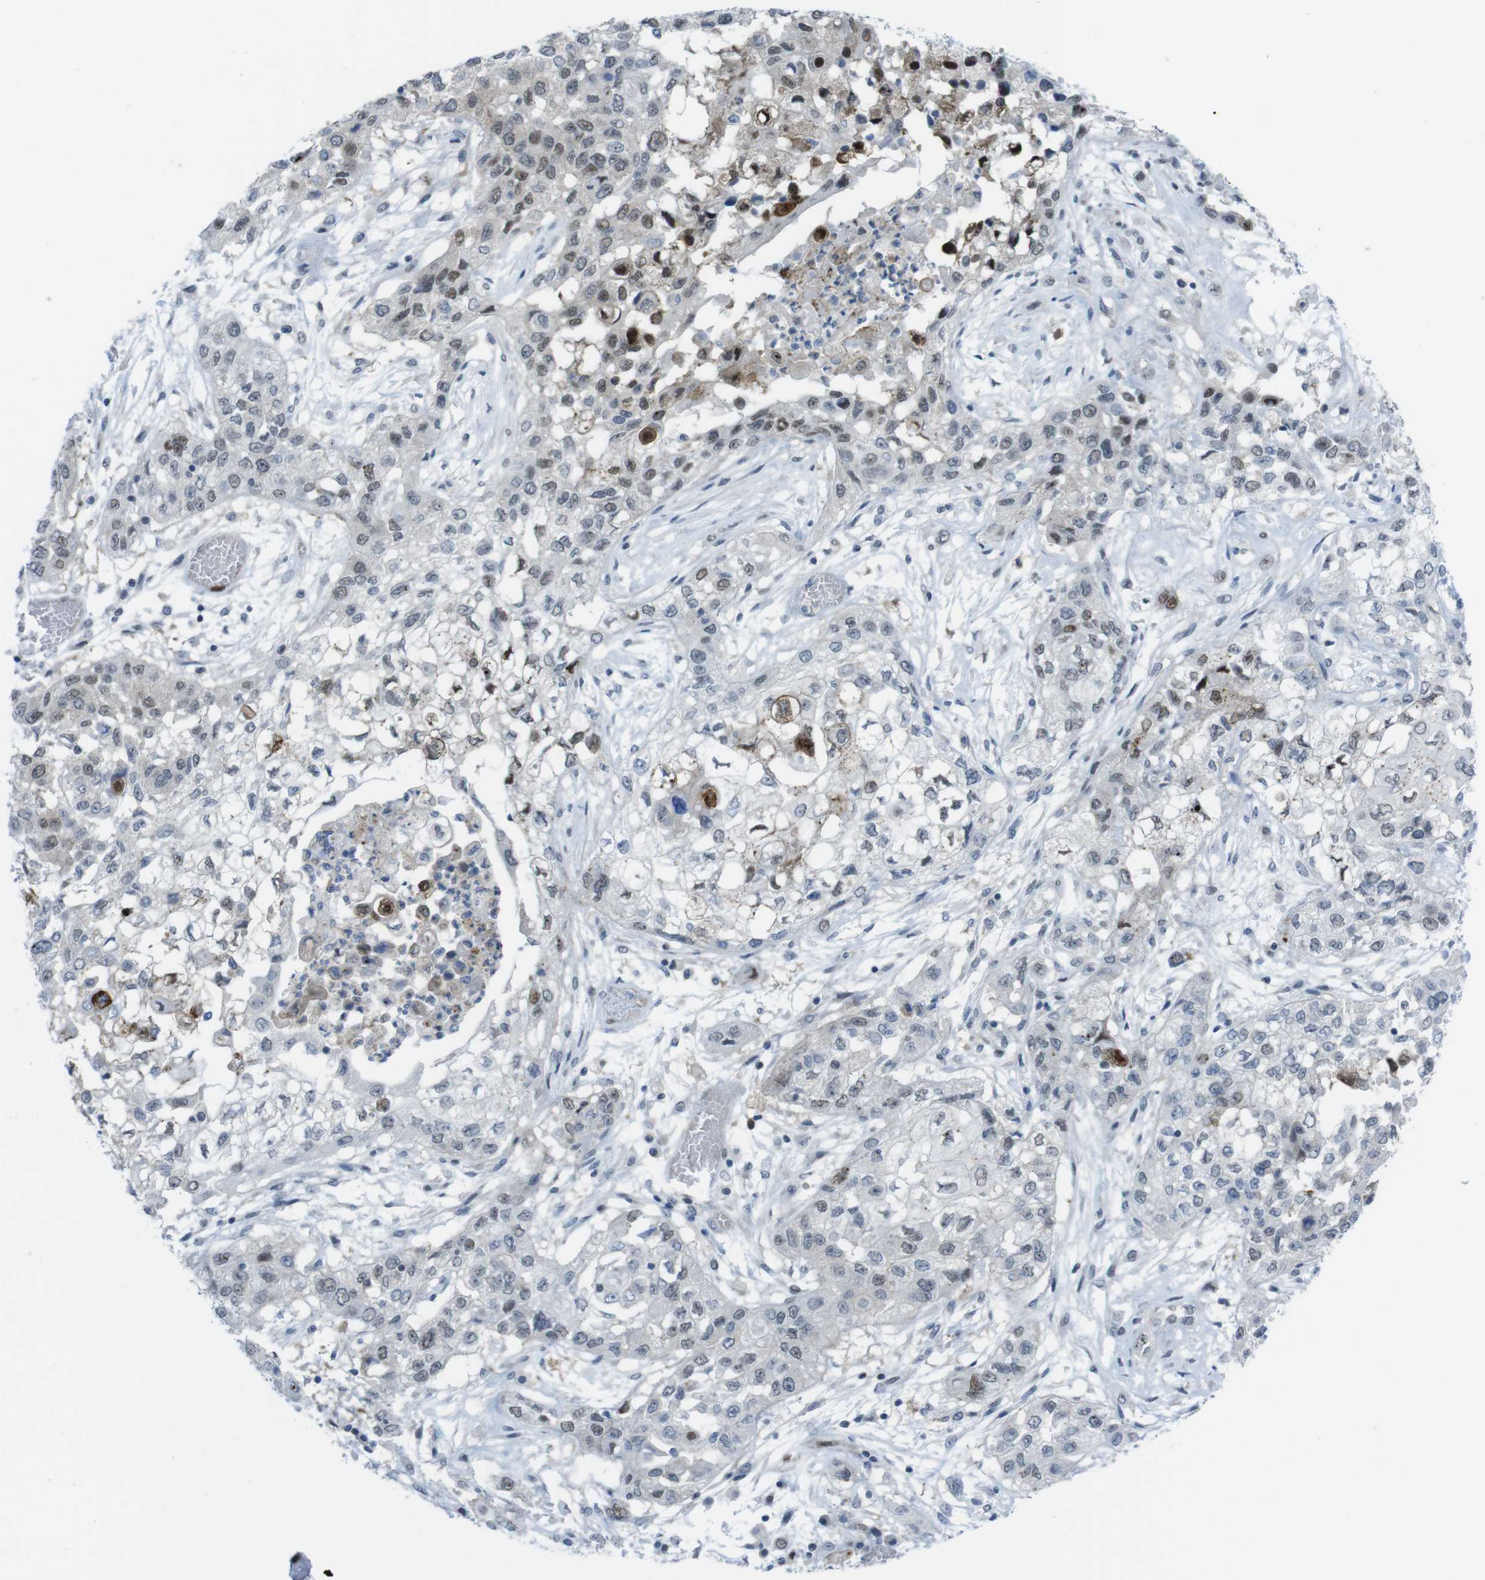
{"staining": {"intensity": "moderate", "quantity": "<25%", "location": "nuclear"}, "tissue": "lung cancer", "cell_type": "Tumor cells", "image_type": "cancer", "snomed": [{"axis": "morphology", "description": "Squamous cell carcinoma, NOS"}, {"axis": "topography", "description": "Lung"}], "caption": "This is an image of immunohistochemistry (IHC) staining of lung cancer, which shows moderate staining in the nuclear of tumor cells.", "gene": "UBB", "patient": {"sex": "male", "age": 71}}